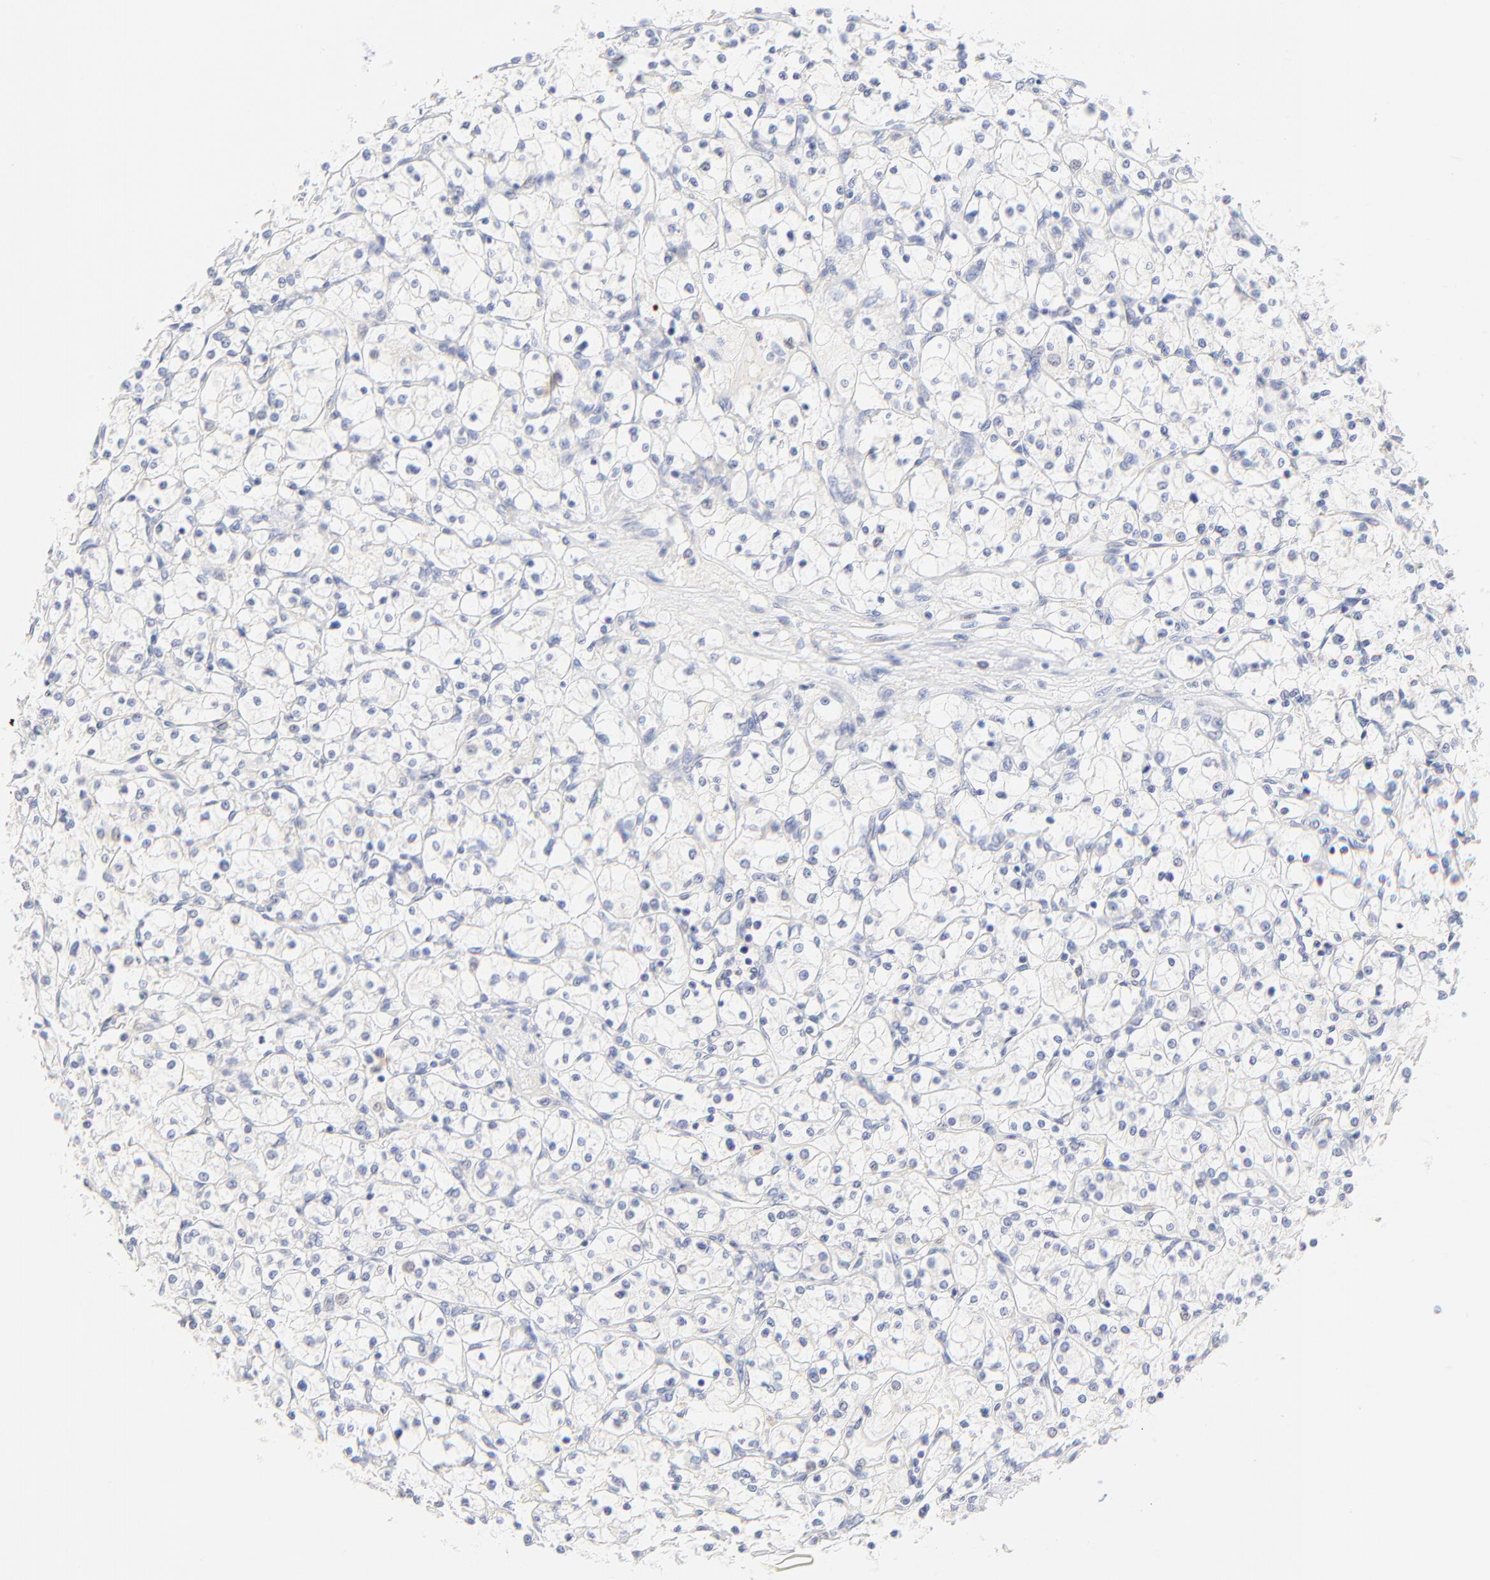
{"staining": {"intensity": "negative", "quantity": "none", "location": "none"}, "tissue": "renal cancer", "cell_type": "Tumor cells", "image_type": "cancer", "snomed": [{"axis": "morphology", "description": "Adenocarcinoma, NOS"}, {"axis": "topography", "description": "Kidney"}], "caption": "Human renal cancer stained for a protein using IHC demonstrates no positivity in tumor cells.", "gene": "SULT4A1", "patient": {"sex": "male", "age": 61}}